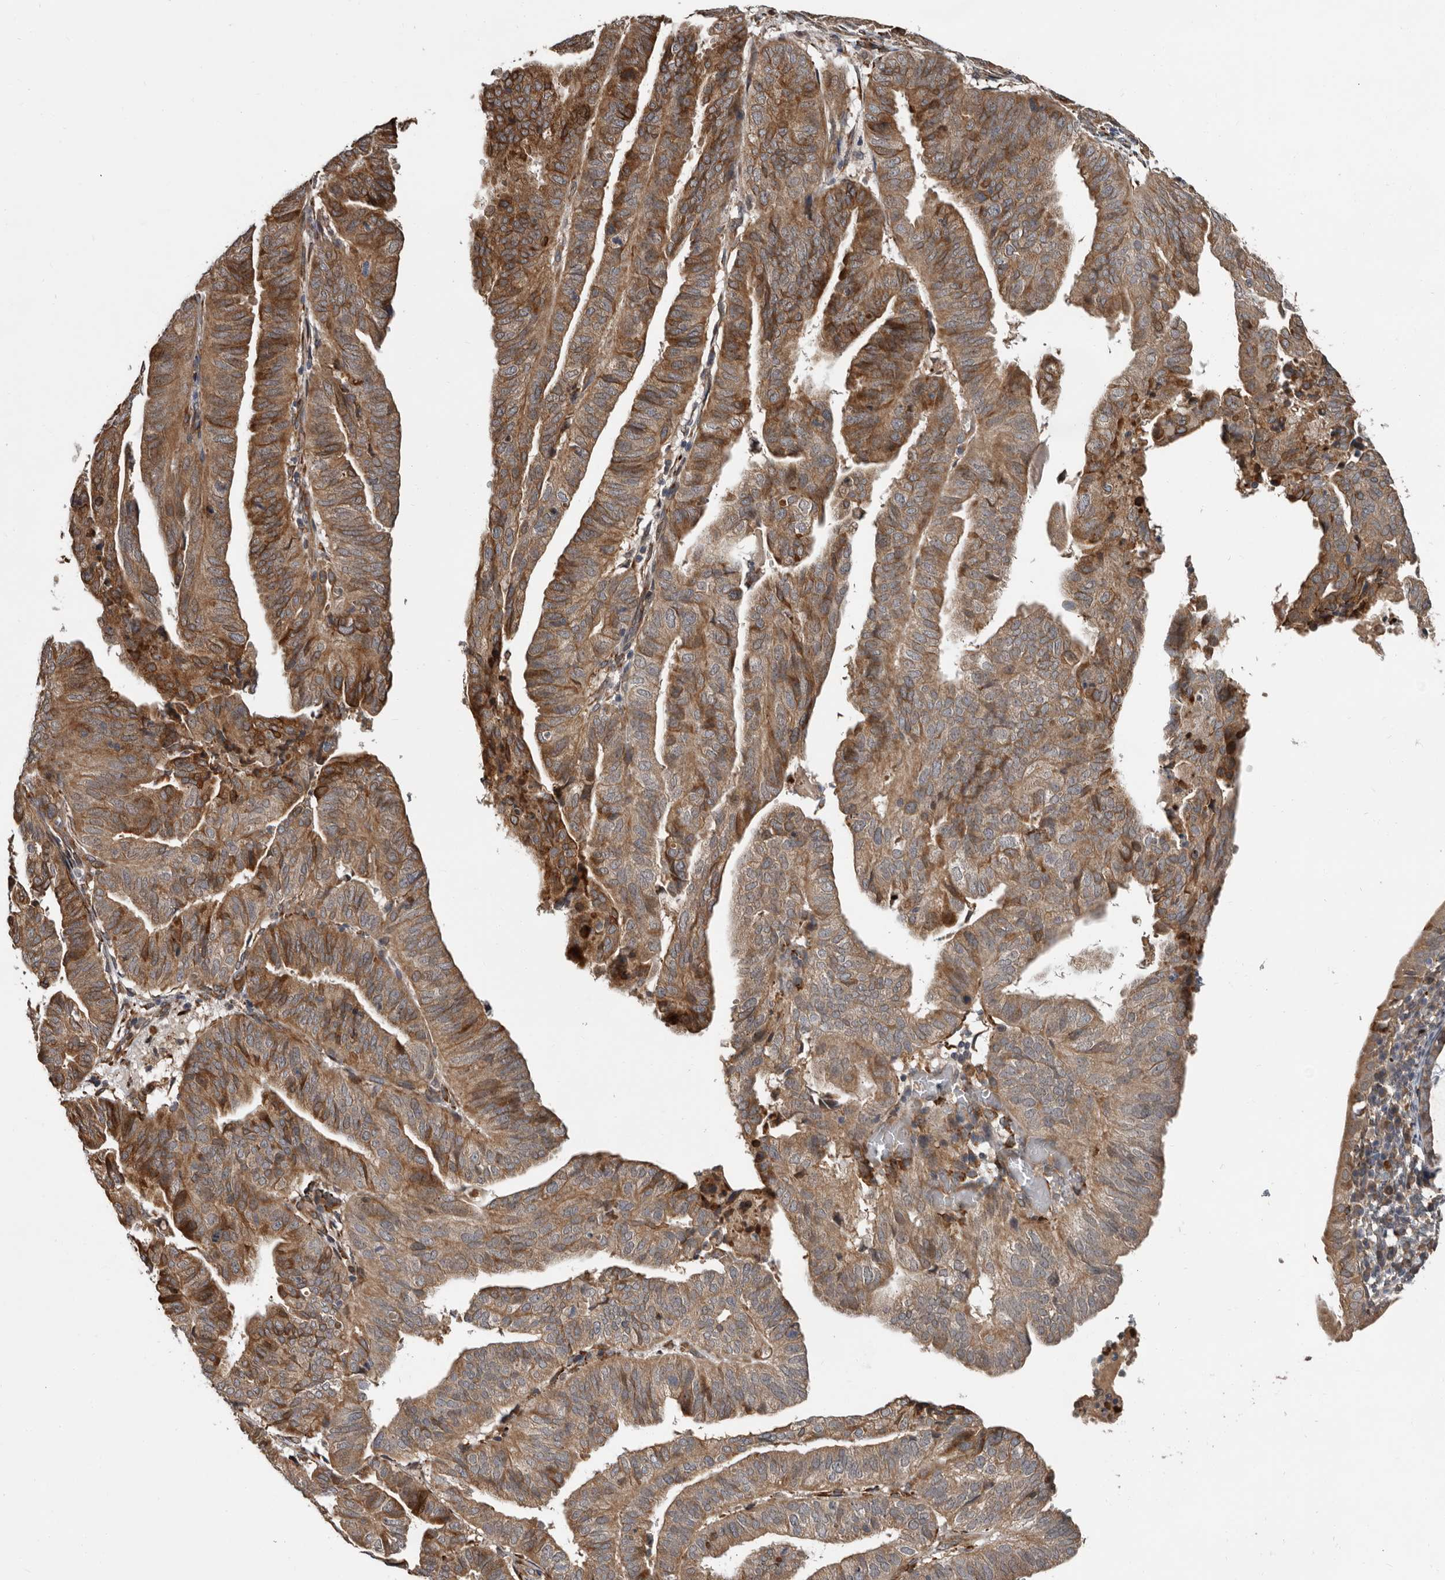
{"staining": {"intensity": "moderate", "quantity": ">75%", "location": "cytoplasmic/membranous"}, "tissue": "endometrial cancer", "cell_type": "Tumor cells", "image_type": "cancer", "snomed": [{"axis": "morphology", "description": "Adenocarcinoma, NOS"}, {"axis": "topography", "description": "Uterus"}], "caption": "An IHC histopathology image of neoplastic tissue is shown. Protein staining in brown labels moderate cytoplasmic/membranous positivity in endometrial adenocarcinoma within tumor cells. Immunohistochemistry stains the protein in brown and the nuclei are stained blue.", "gene": "MTF1", "patient": {"sex": "female", "age": 77}}